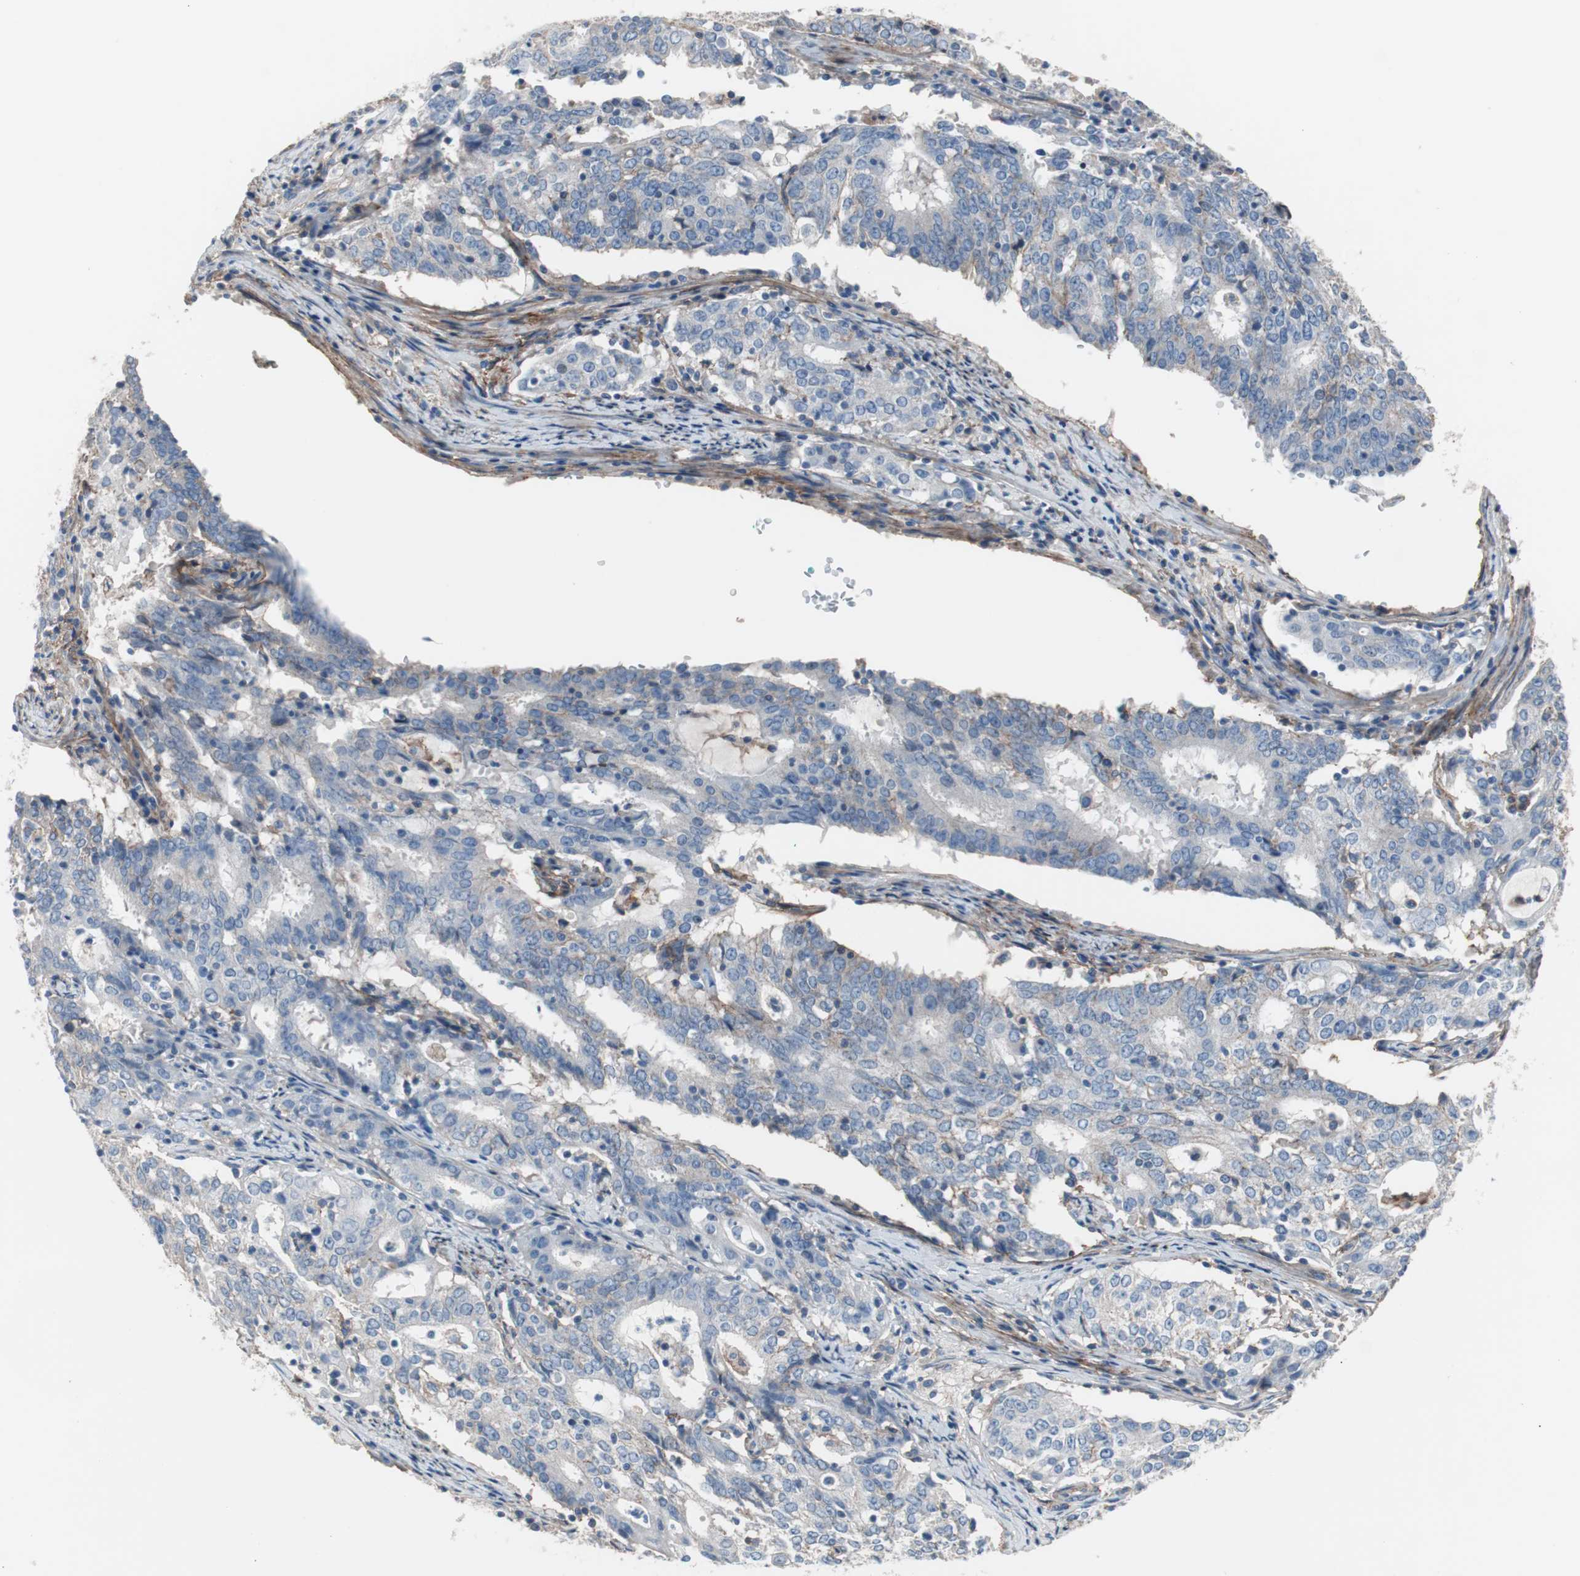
{"staining": {"intensity": "negative", "quantity": "none", "location": "none"}, "tissue": "cervical cancer", "cell_type": "Tumor cells", "image_type": "cancer", "snomed": [{"axis": "morphology", "description": "Adenocarcinoma, NOS"}, {"axis": "topography", "description": "Cervix"}], "caption": "Immunohistochemistry histopathology image of neoplastic tissue: cervical cancer (adenocarcinoma) stained with DAB (3,3'-diaminobenzidine) displays no significant protein staining in tumor cells.", "gene": "CD81", "patient": {"sex": "female", "age": 44}}